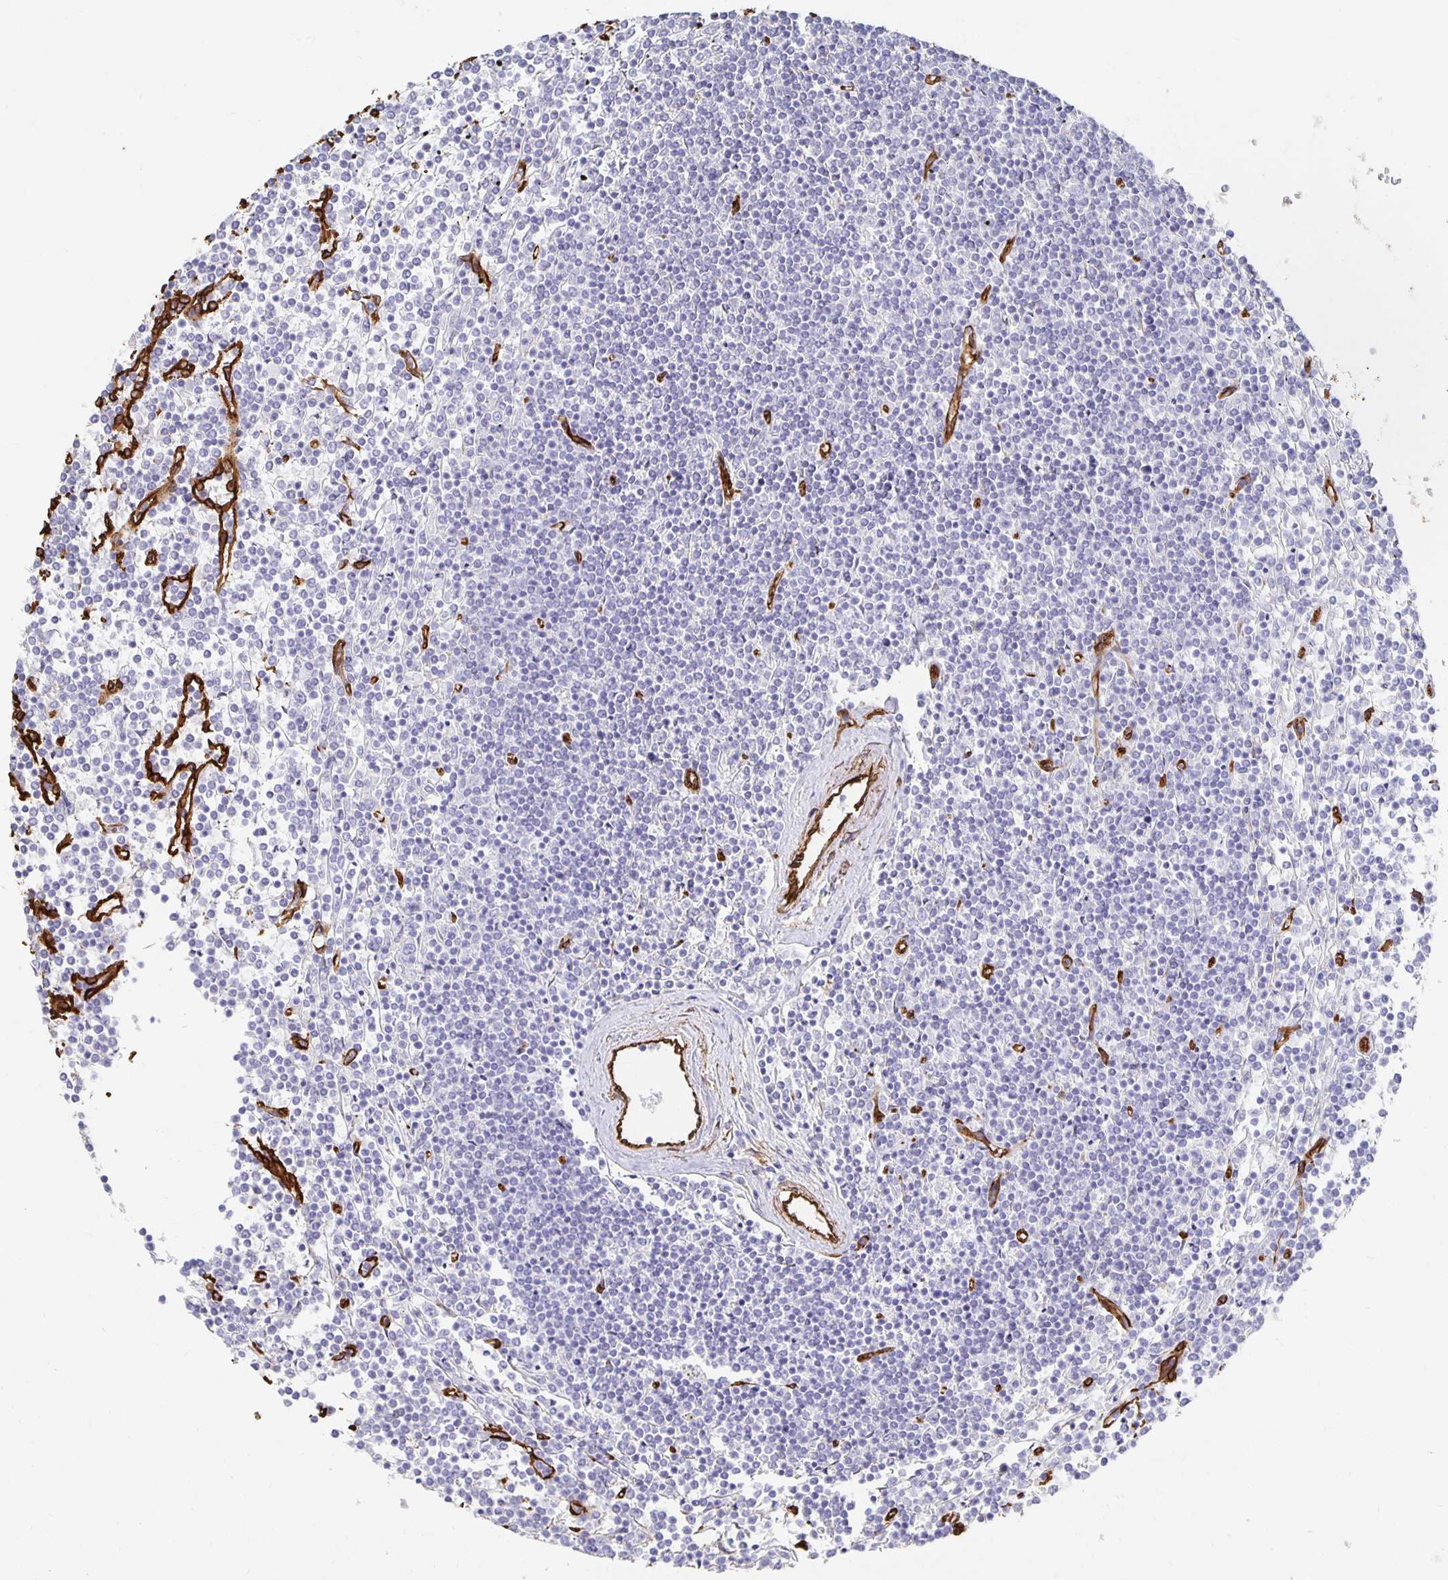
{"staining": {"intensity": "negative", "quantity": "none", "location": "none"}, "tissue": "lymphoma", "cell_type": "Tumor cells", "image_type": "cancer", "snomed": [{"axis": "morphology", "description": "Malignant lymphoma, non-Hodgkin's type, Low grade"}, {"axis": "topography", "description": "Spleen"}], "caption": "Tumor cells show no significant protein staining in lymphoma.", "gene": "VIPR2", "patient": {"sex": "female", "age": 19}}